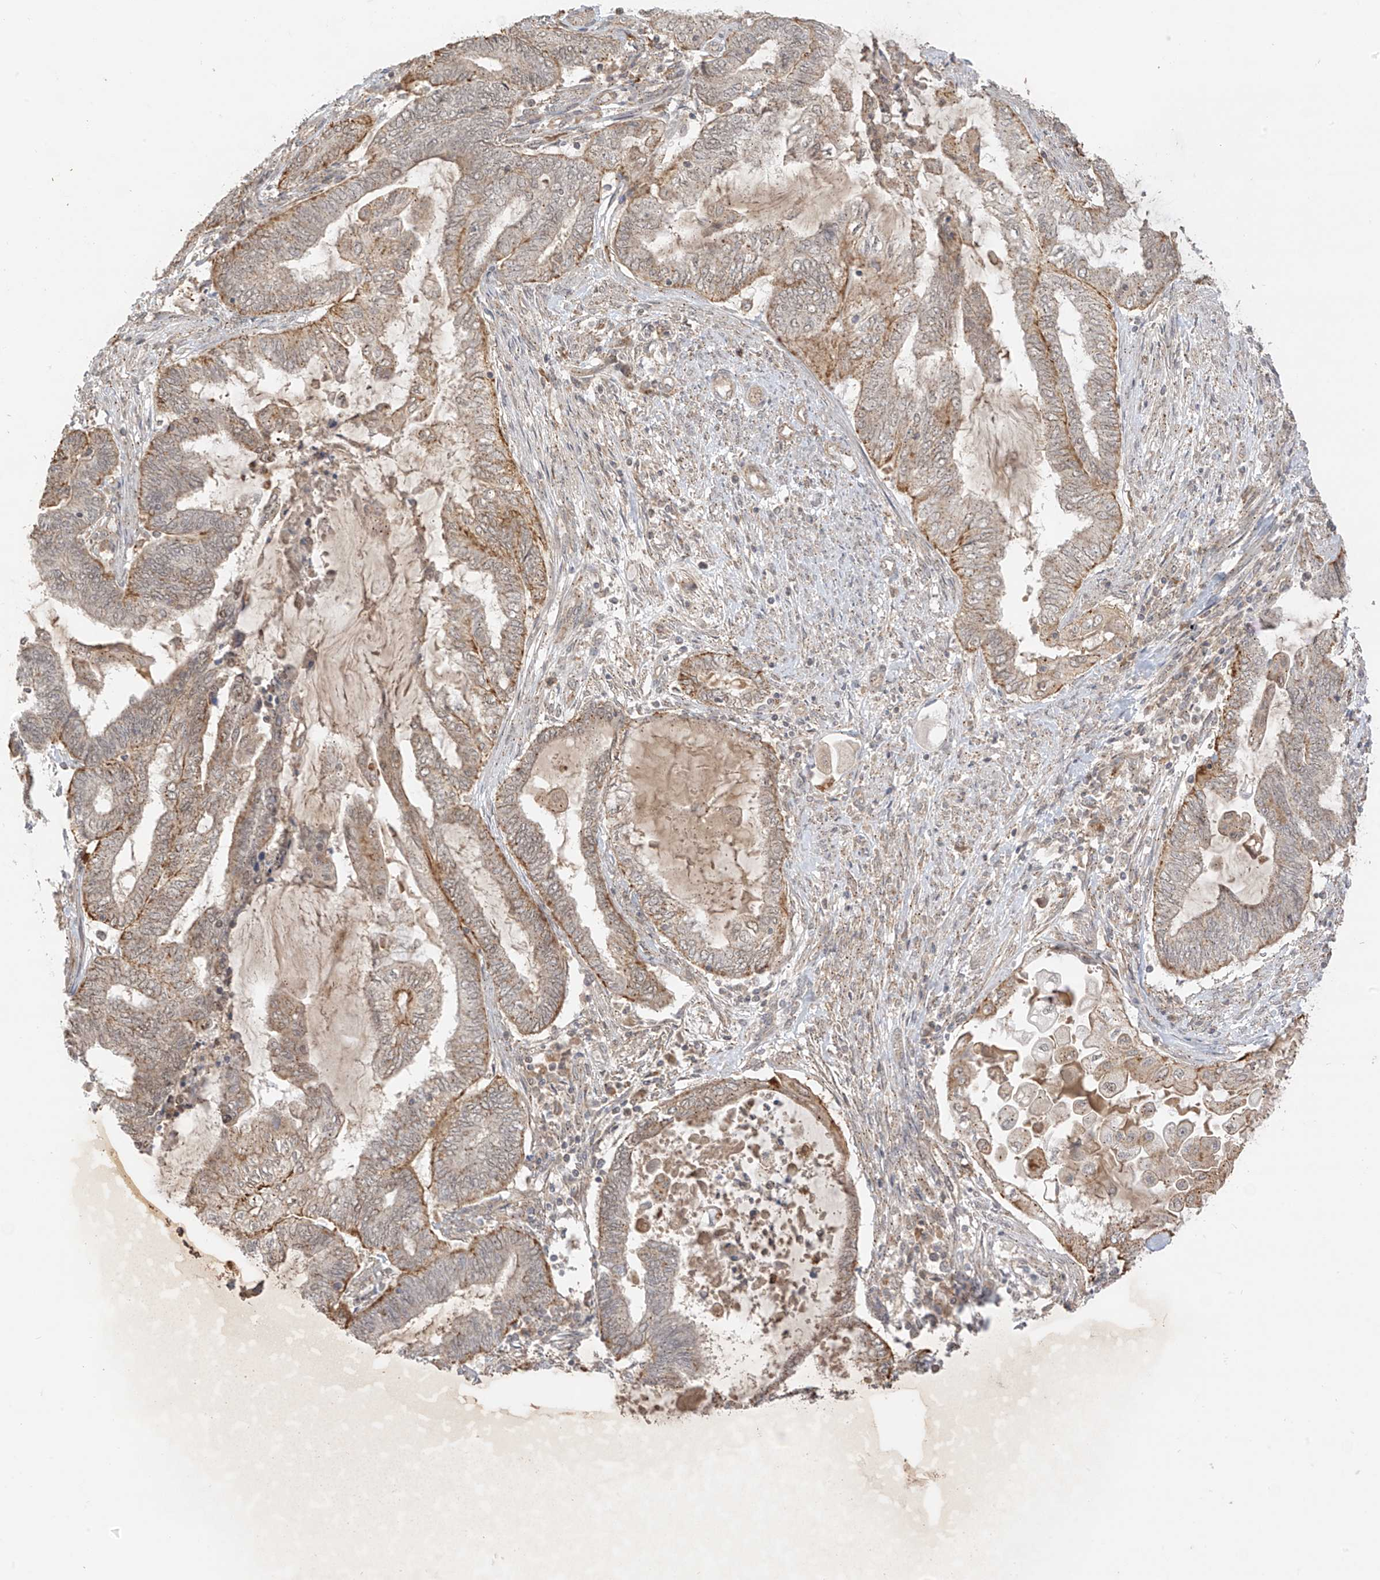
{"staining": {"intensity": "moderate", "quantity": "25%-75%", "location": "cytoplasmic/membranous"}, "tissue": "endometrial cancer", "cell_type": "Tumor cells", "image_type": "cancer", "snomed": [{"axis": "morphology", "description": "Adenocarcinoma, NOS"}, {"axis": "topography", "description": "Uterus"}, {"axis": "topography", "description": "Endometrium"}], "caption": "Protein staining by immunohistochemistry exhibits moderate cytoplasmic/membranous positivity in approximately 25%-75% of tumor cells in endometrial cancer (adenocarcinoma).", "gene": "N4BP3", "patient": {"sex": "female", "age": 70}}